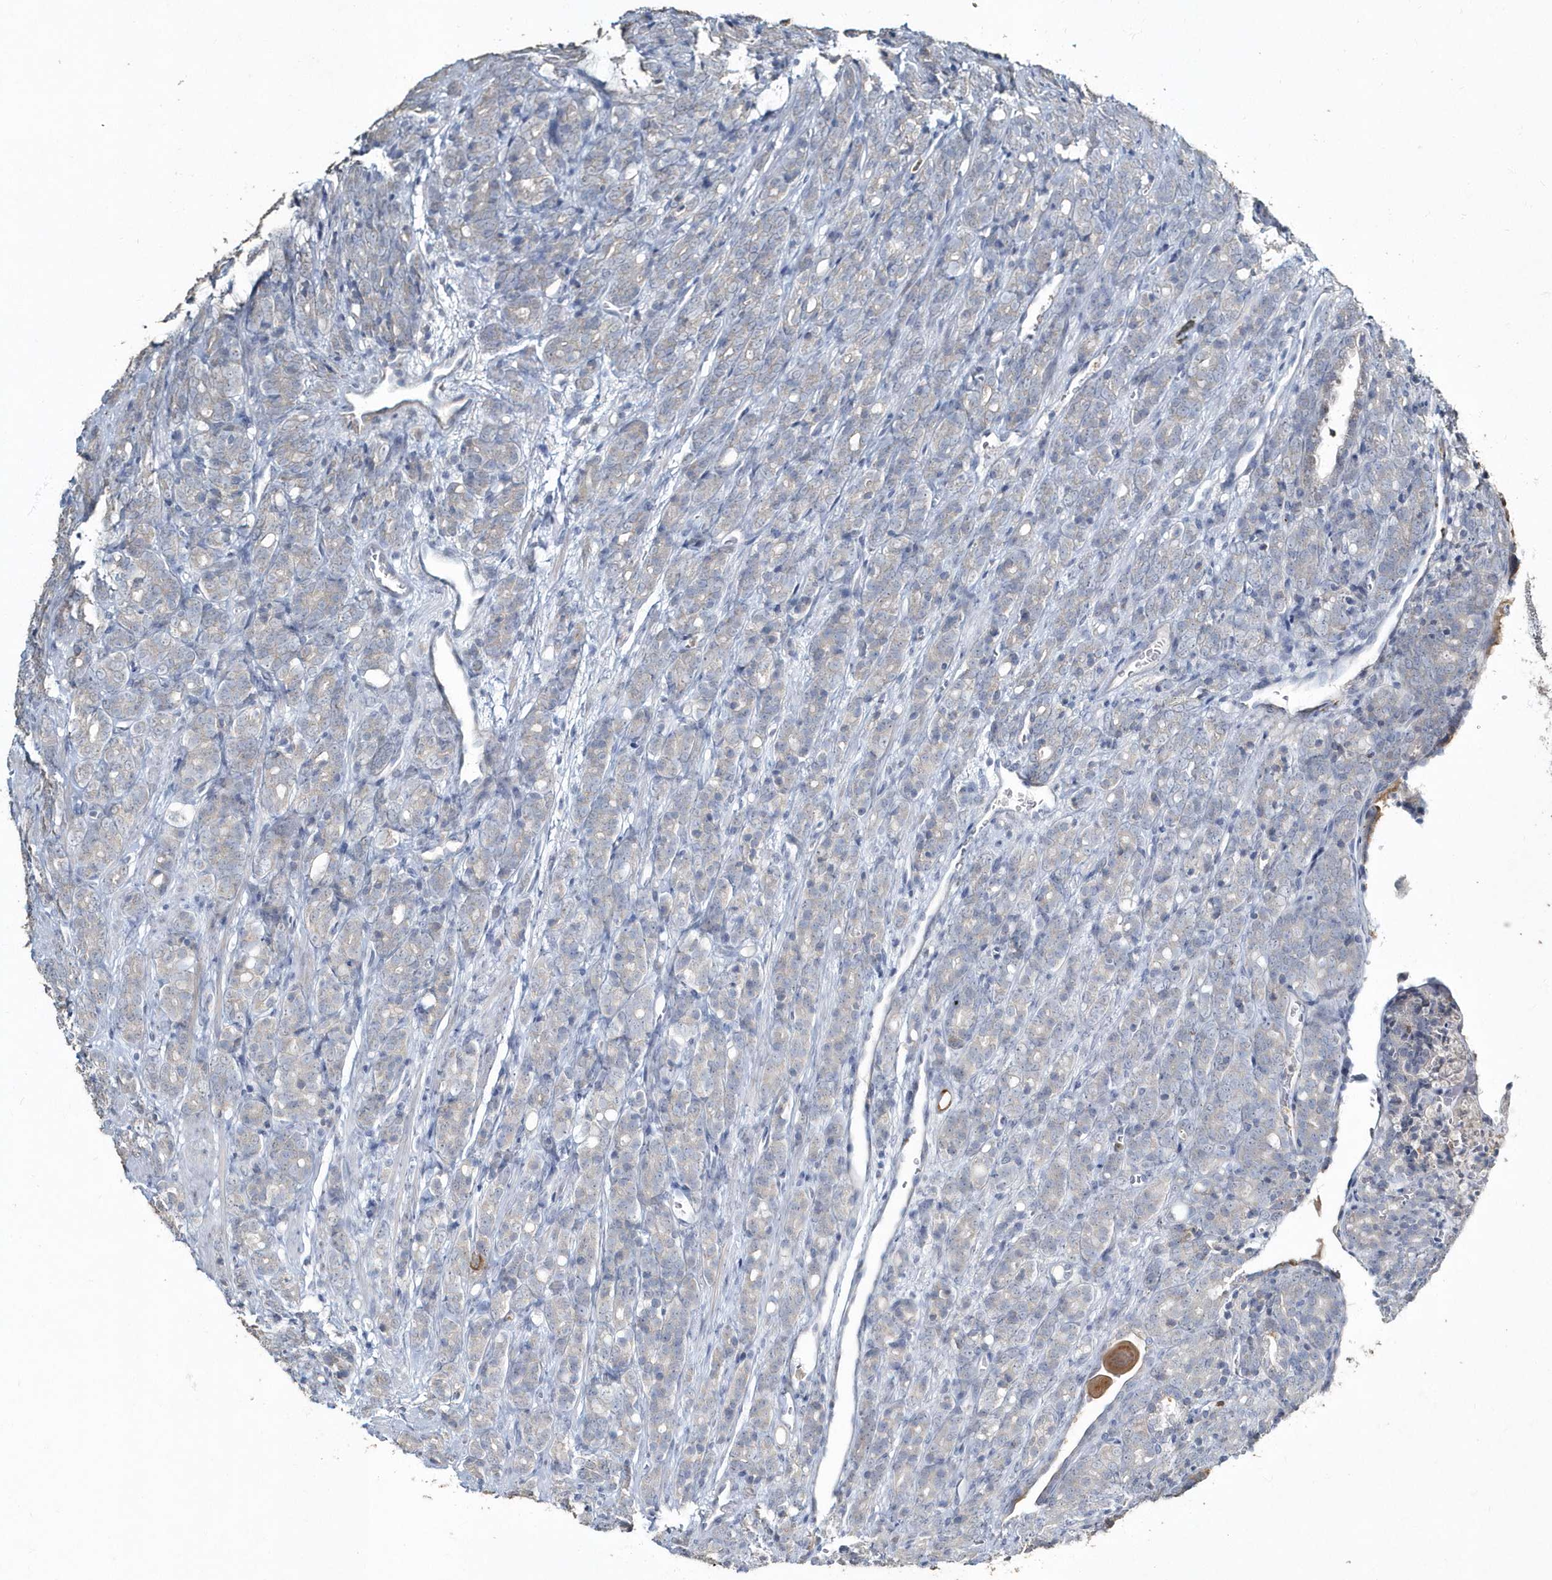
{"staining": {"intensity": "negative", "quantity": "none", "location": "none"}, "tissue": "prostate cancer", "cell_type": "Tumor cells", "image_type": "cancer", "snomed": [{"axis": "morphology", "description": "Adenocarcinoma, High grade"}, {"axis": "topography", "description": "Prostate"}], "caption": "Immunohistochemical staining of human prostate cancer (high-grade adenocarcinoma) shows no significant expression in tumor cells.", "gene": "MYOT", "patient": {"sex": "male", "age": 62}}